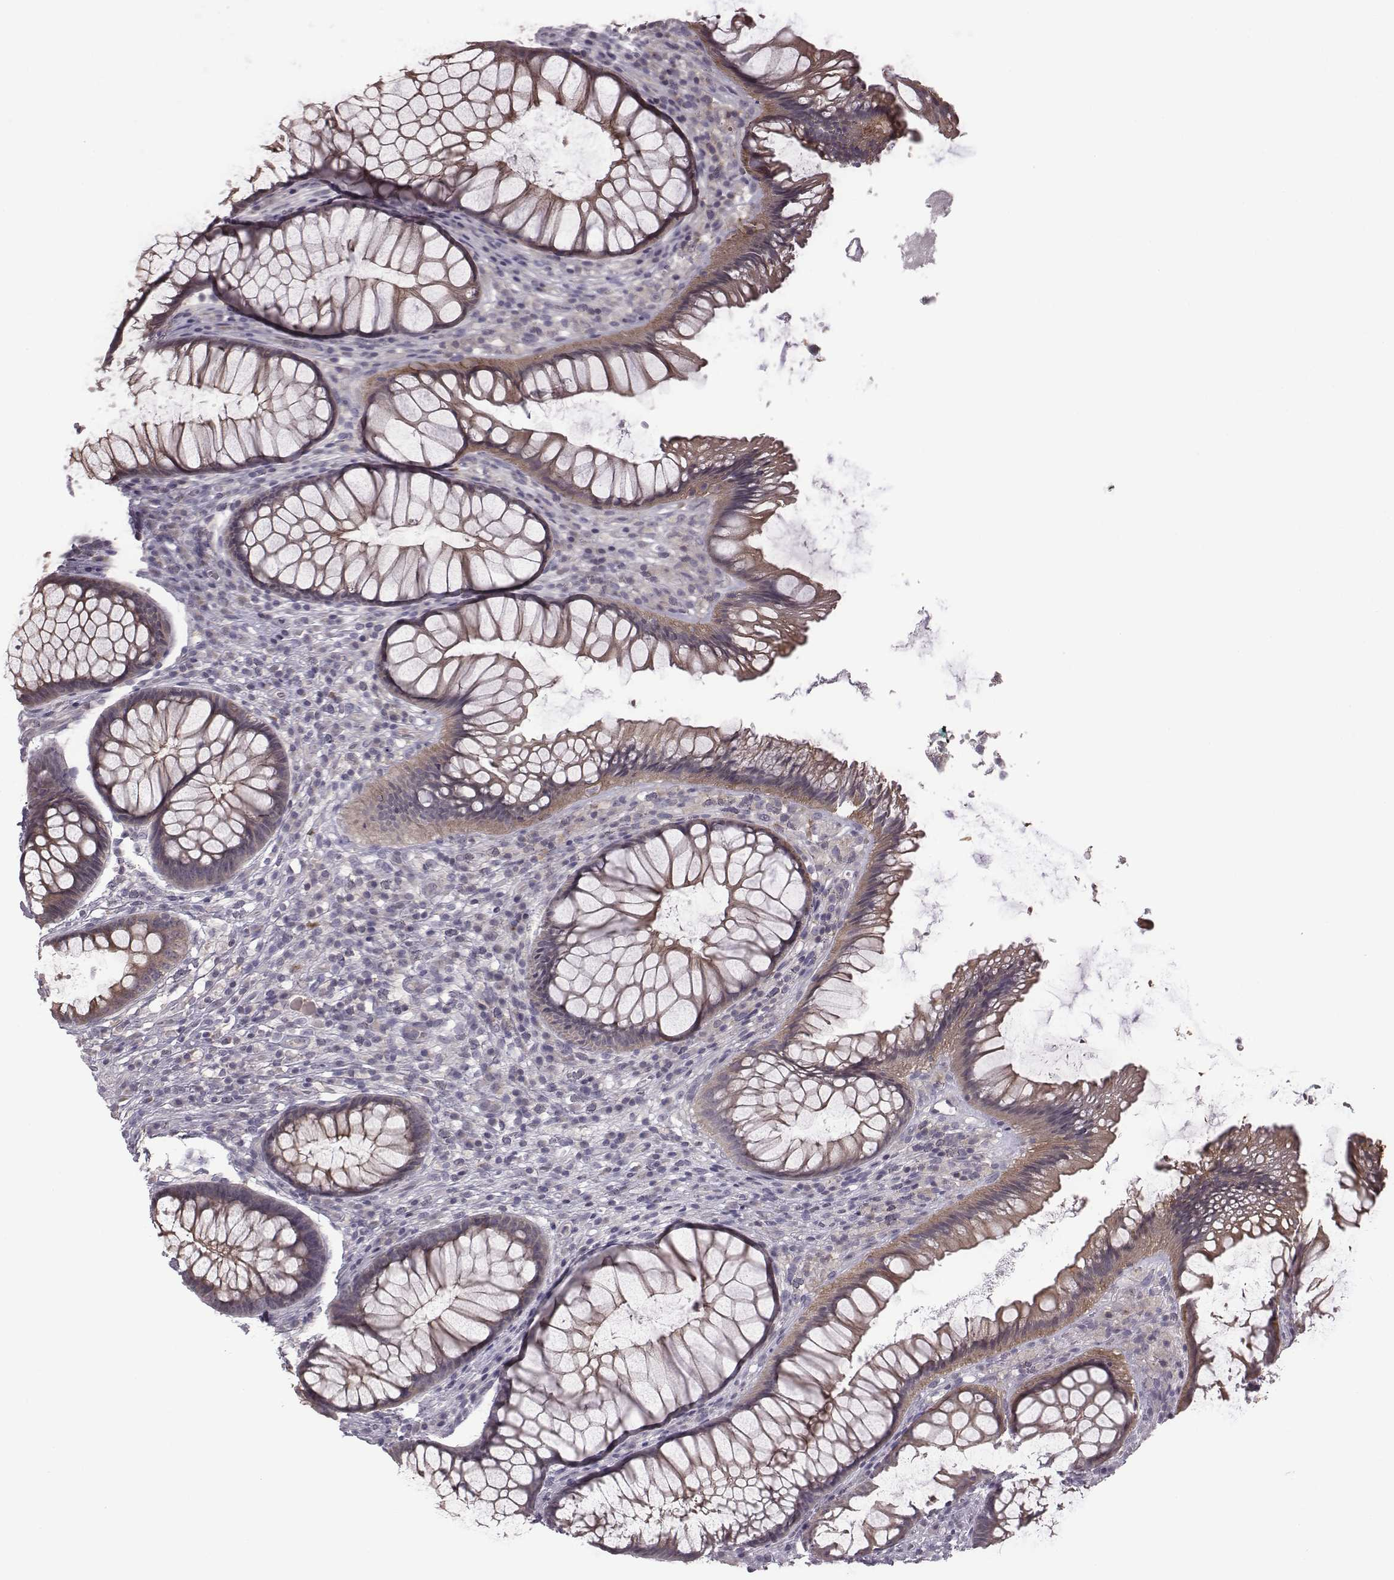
{"staining": {"intensity": "moderate", "quantity": ">75%", "location": "cytoplasmic/membranous"}, "tissue": "rectum", "cell_type": "Glandular cells", "image_type": "normal", "snomed": [{"axis": "morphology", "description": "Normal tissue, NOS"}, {"axis": "topography", "description": "Smooth muscle"}, {"axis": "topography", "description": "Rectum"}], "caption": "The immunohistochemical stain shows moderate cytoplasmic/membranous expression in glandular cells of benign rectum.", "gene": "BICDL1", "patient": {"sex": "male", "age": 53}}